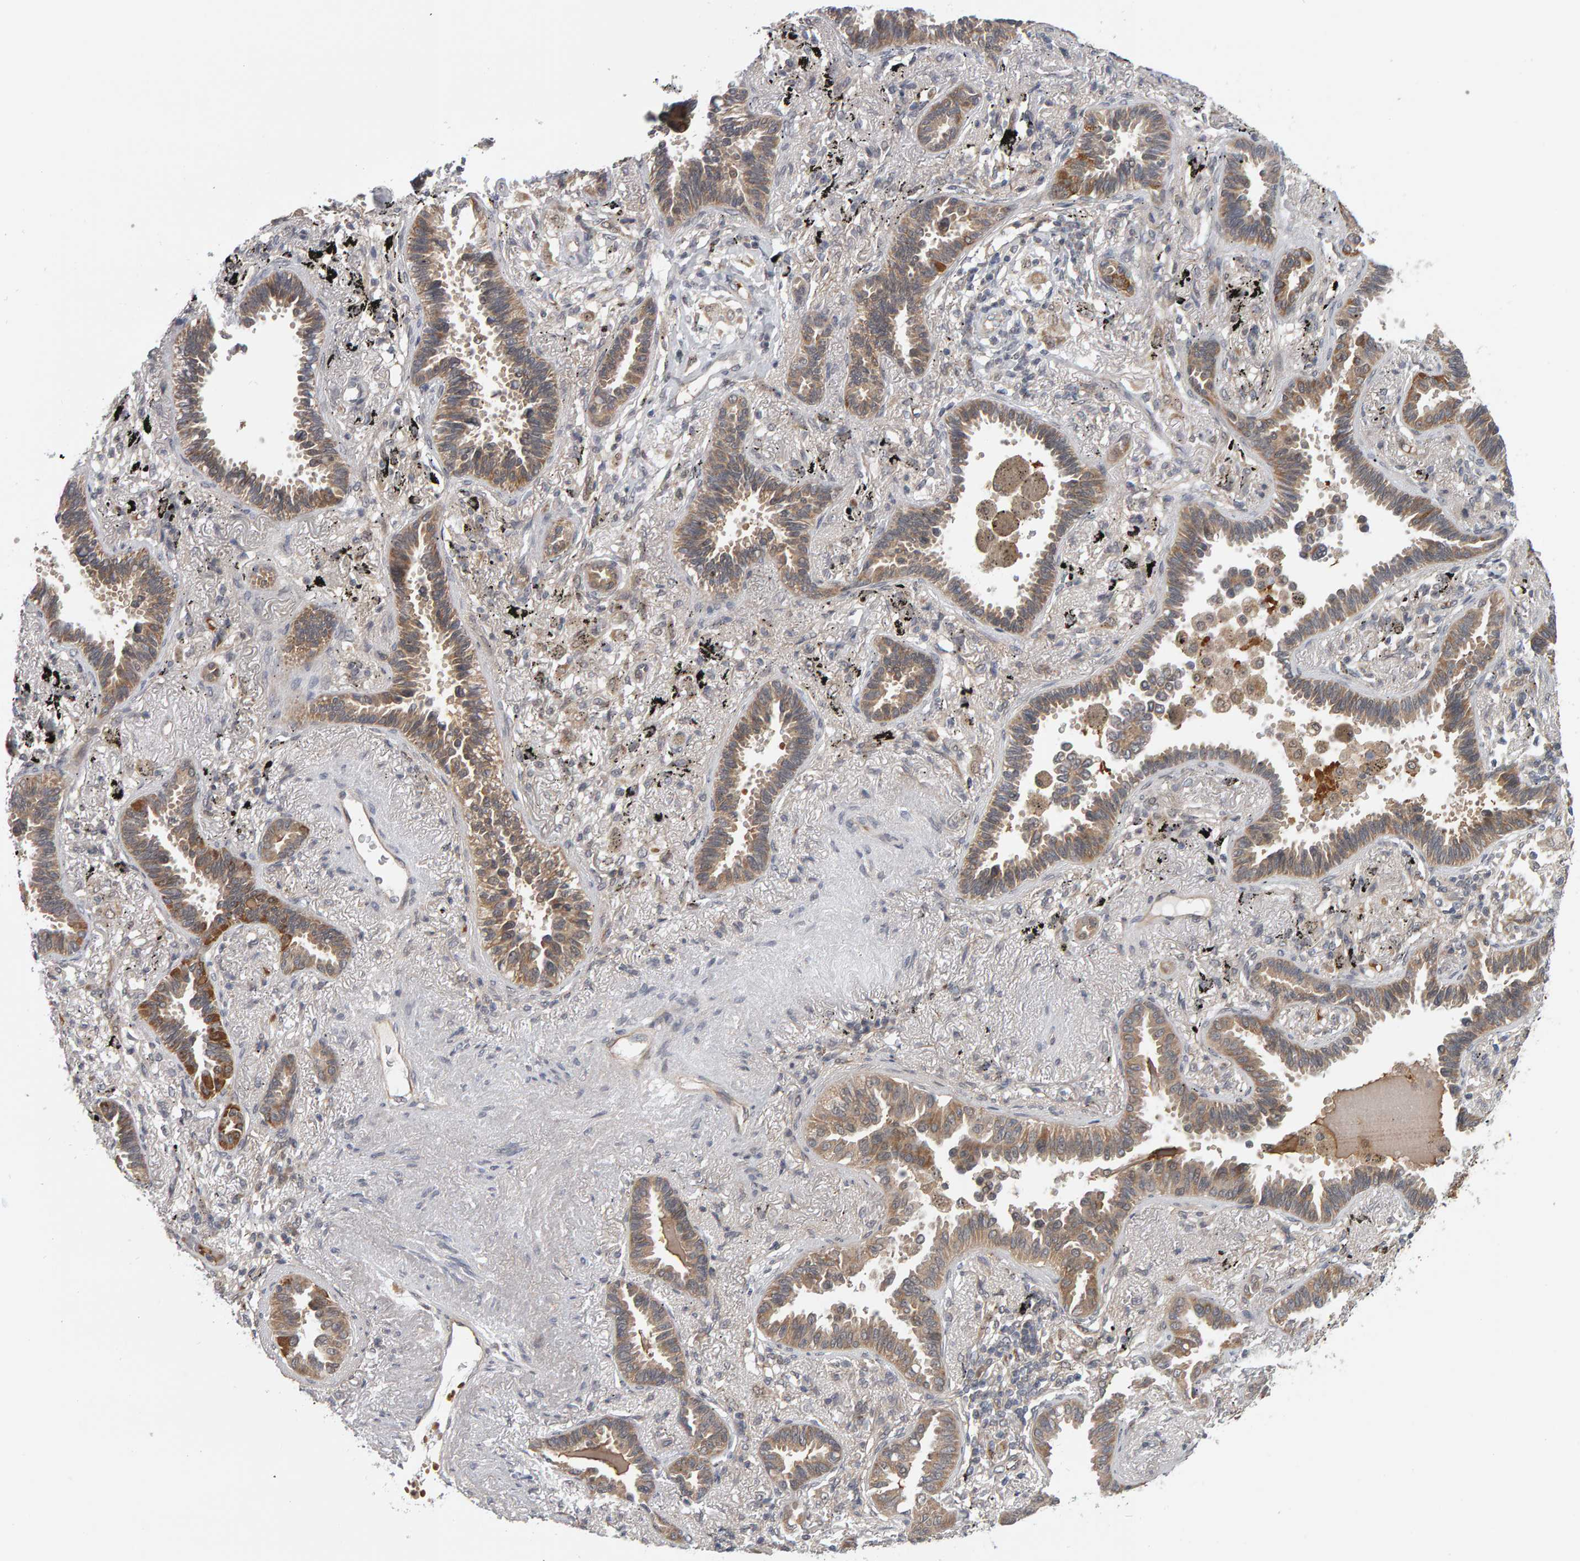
{"staining": {"intensity": "moderate", "quantity": ">75%", "location": "cytoplasmic/membranous"}, "tissue": "lung cancer", "cell_type": "Tumor cells", "image_type": "cancer", "snomed": [{"axis": "morphology", "description": "Adenocarcinoma, NOS"}, {"axis": "topography", "description": "Lung"}], "caption": "Immunohistochemistry photomicrograph of lung adenocarcinoma stained for a protein (brown), which exhibits medium levels of moderate cytoplasmic/membranous expression in approximately >75% of tumor cells.", "gene": "DAP3", "patient": {"sex": "male", "age": 59}}